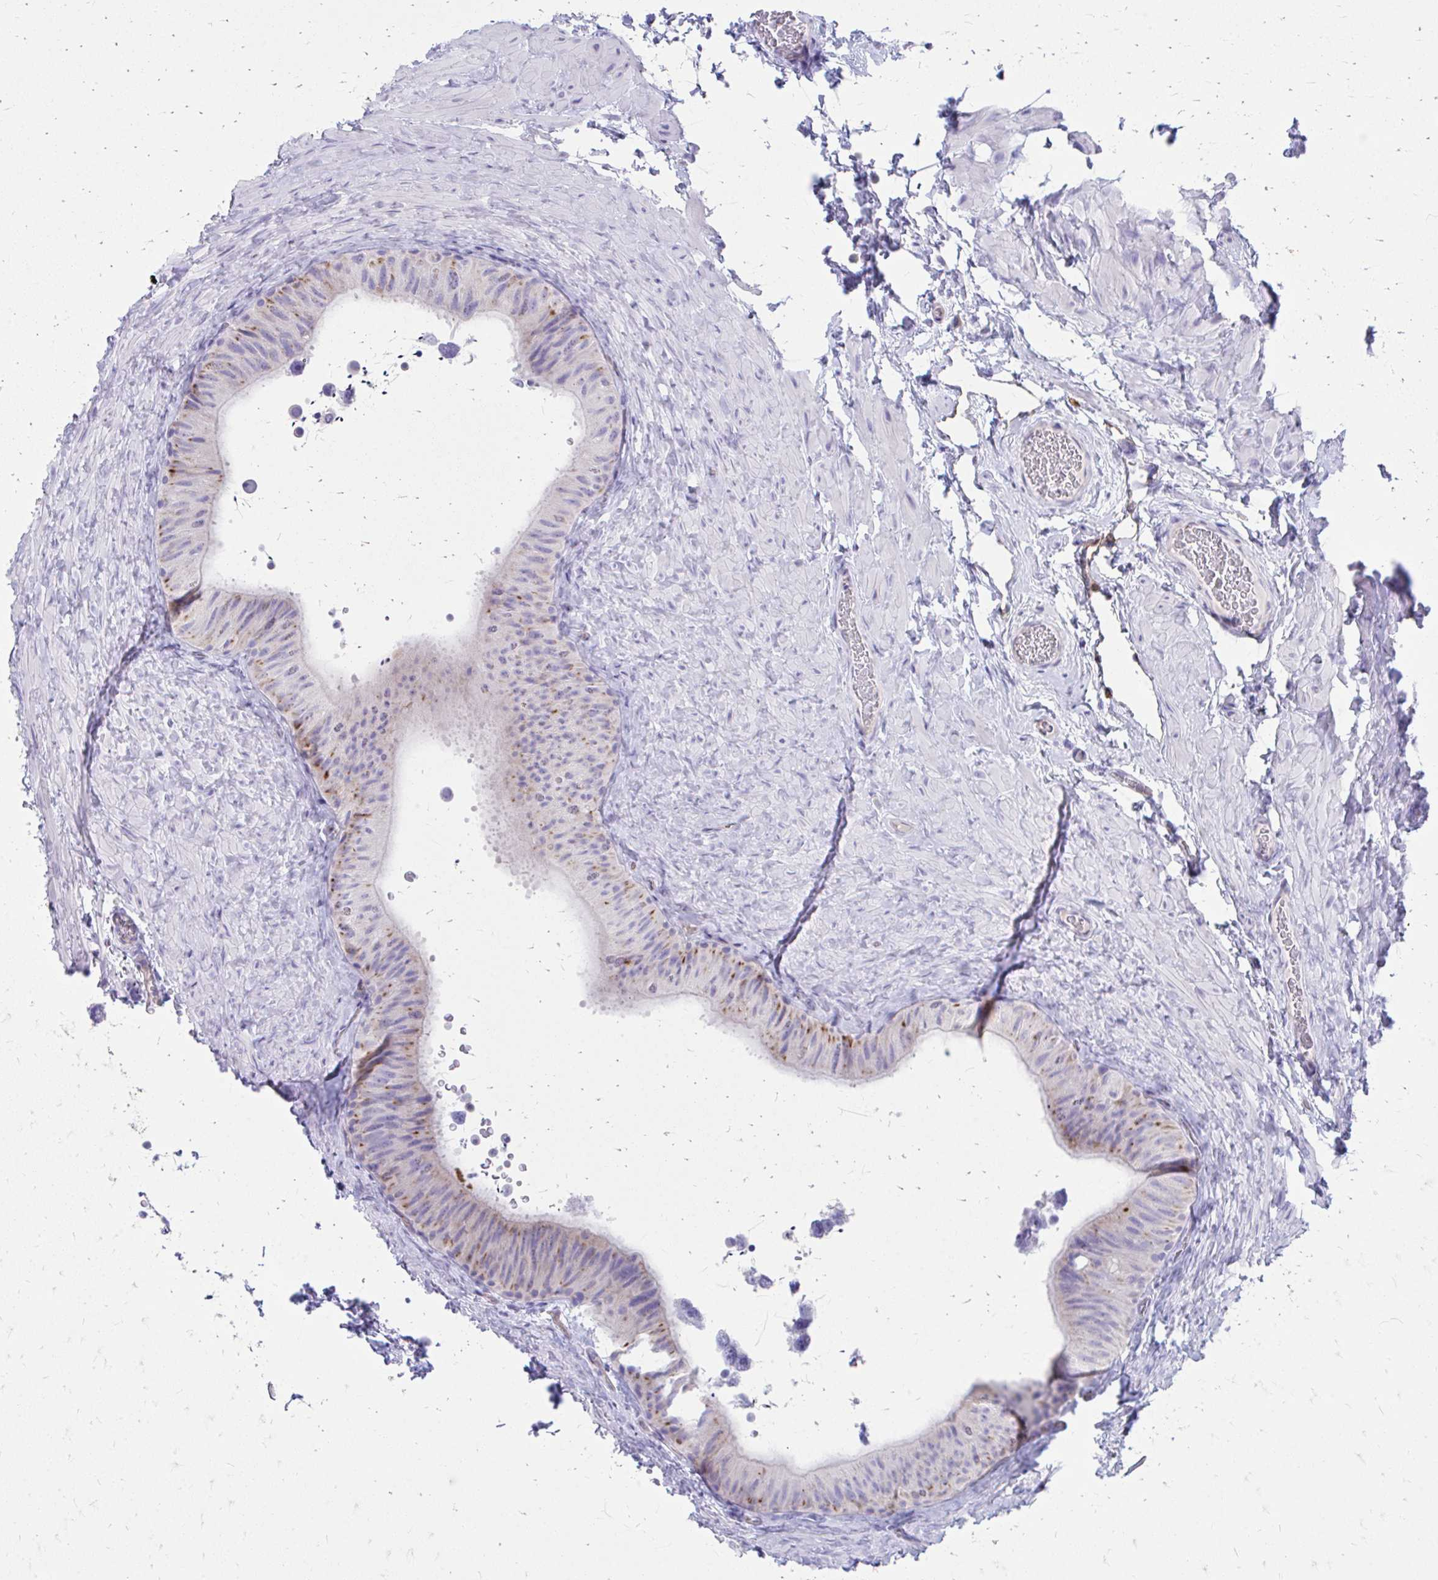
{"staining": {"intensity": "moderate", "quantity": "<25%", "location": "cytoplasmic/membranous"}, "tissue": "epididymis", "cell_type": "Glandular cells", "image_type": "normal", "snomed": [{"axis": "morphology", "description": "Normal tissue, NOS"}, {"axis": "topography", "description": "Epididymis, spermatic cord, NOS"}, {"axis": "topography", "description": "Epididymis"}], "caption": "Moderate cytoplasmic/membranous staining is identified in approximately <25% of glandular cells in benign epididymis. (Brightfield microscopy of DAB IHC at high magnification).", "gene": "ENSG00000285953", "patient": {"sex": "male", "age": 31}}